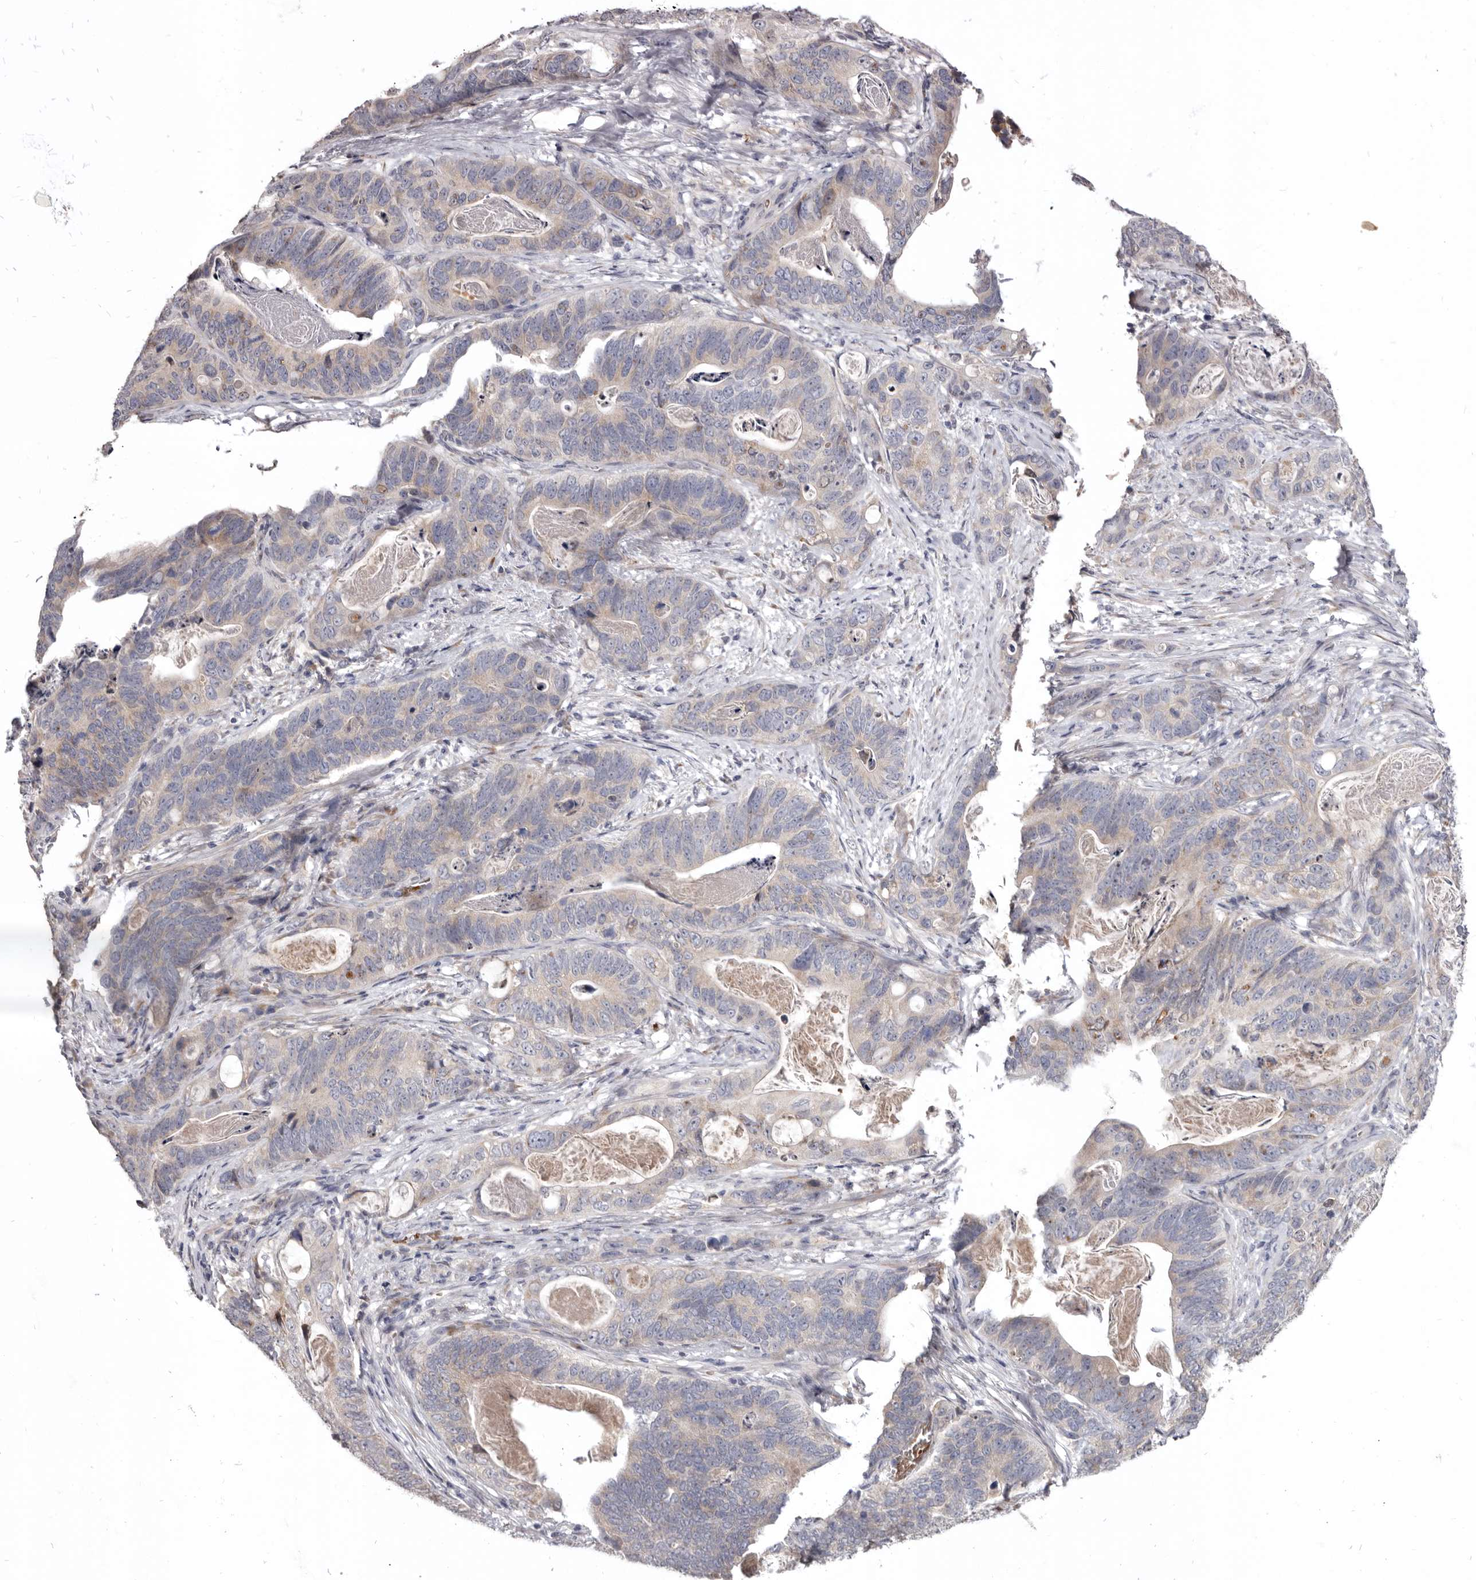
{"staining": {"intensity": "weak", "quantity": "<25%", "location": "cytoplasmic/membranous"}, "tissue": "stomach cancer", "cell_type": "Tumor cells", "image_type": "cancer", "snomed": [{"axis": "morphology", "description": "Normal tissue, NOS"}, {"axis": "morphology", "description": "Adenocarcinoma, NOS"}, {"axis": "topography", "description": "Stomach"}], "caption": "This is a histopathology image of IHC staining of stomach adenocarcinoma, which shows no staining in tumor cells.", "gene": "NENF", "patient": {"sex": "female", "age": 89}}